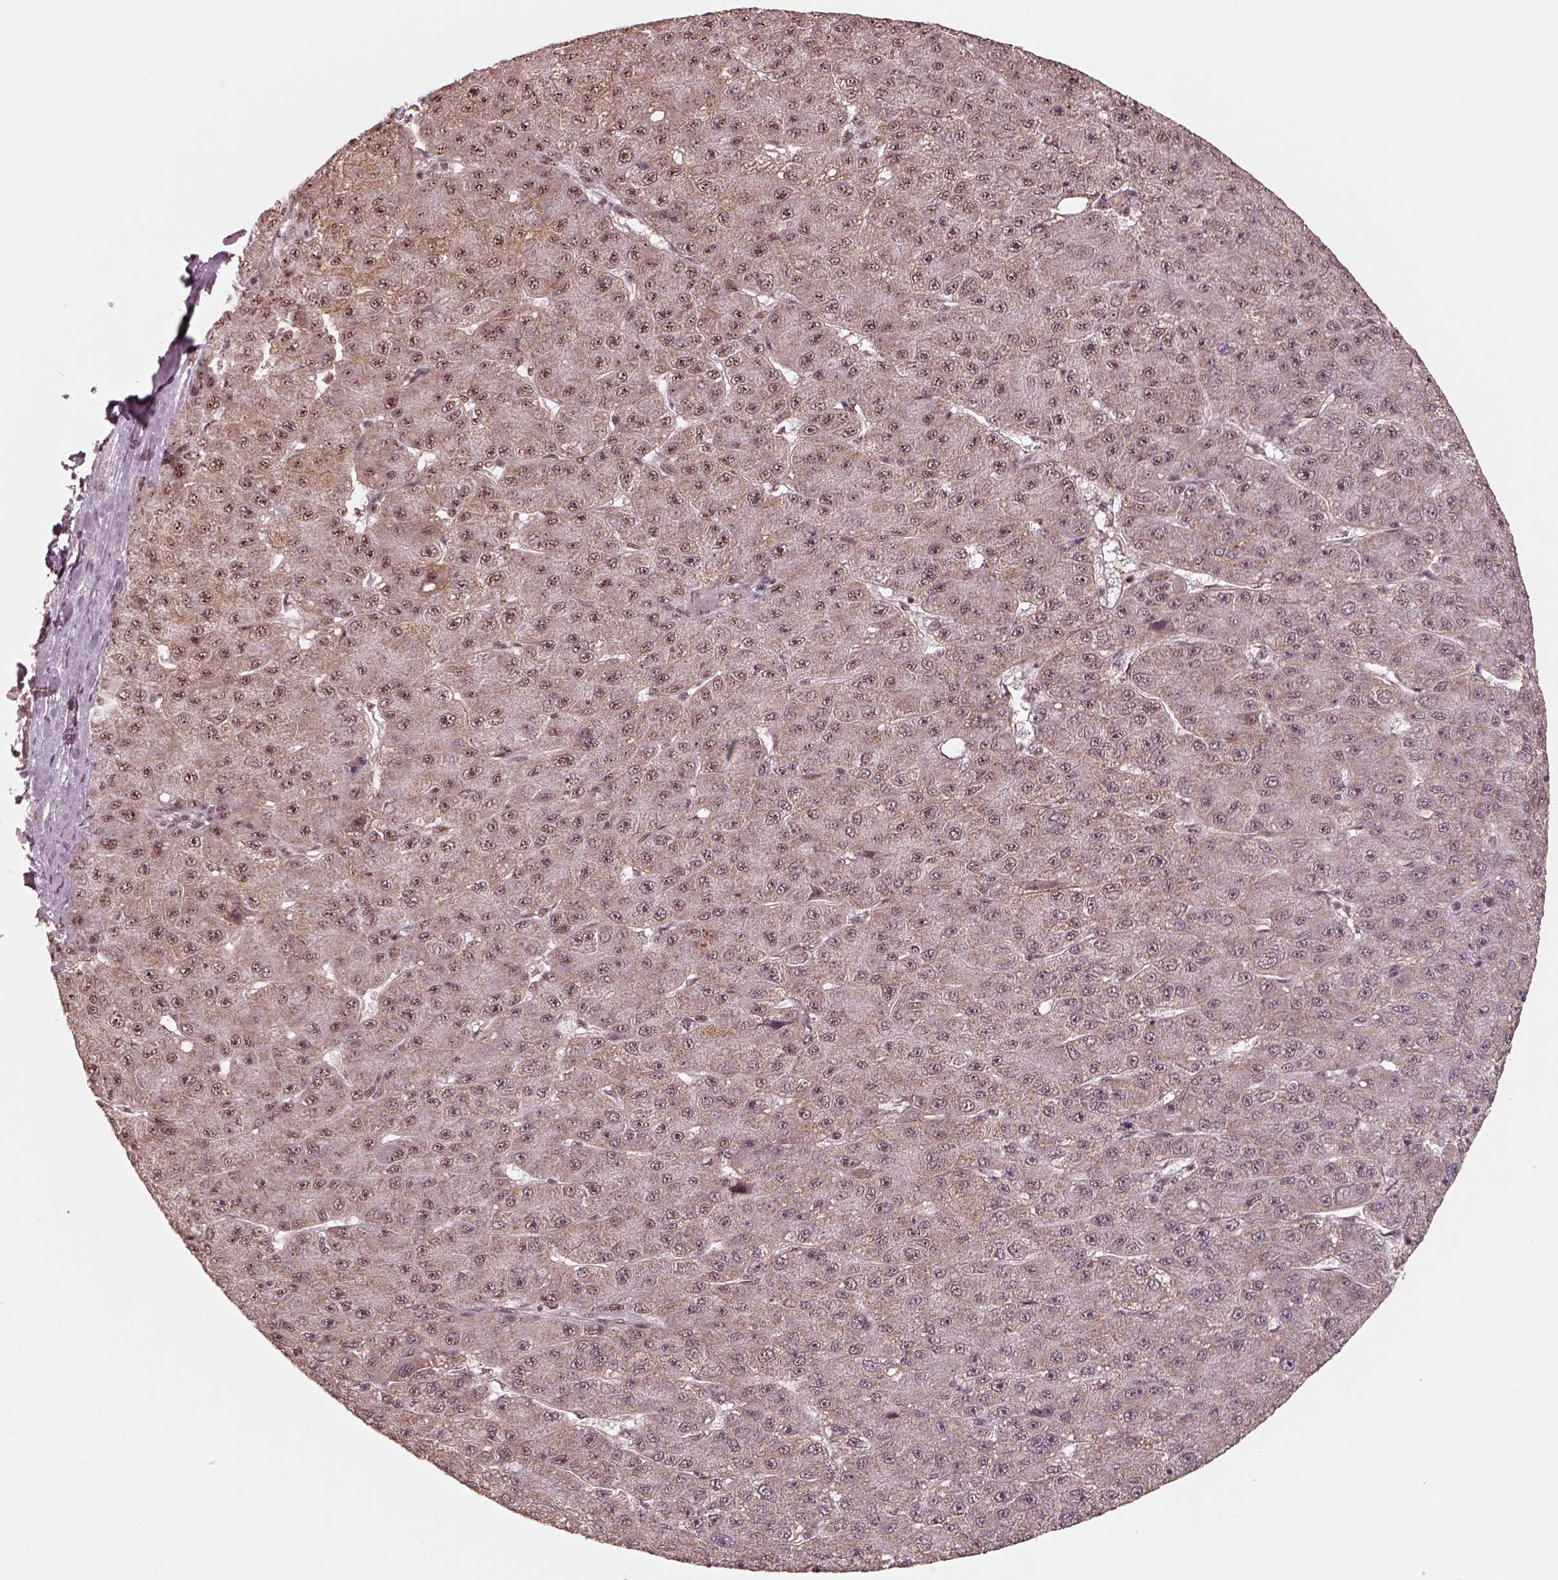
{"staining": {"intensity": "moderate", "quantity": "25%-75%", "location": "nuclear"}, "tissue": "liver cancer", "cell_type": "Tumor cells", "image_type": "cancer", "snomed": [{"axis": "morphology", "description": "Carcinoma, Hepatocellular, NOS"}, {"axis": "topography", "description": "Liver"}], "caption": "Protein staining displays moderate nuclear staining in about 25%-75% of tumor cells in liver hepatocellular carcinoma.", "gene": "ATXN7L3", "patient": {"sex": "male", "age": 67}}